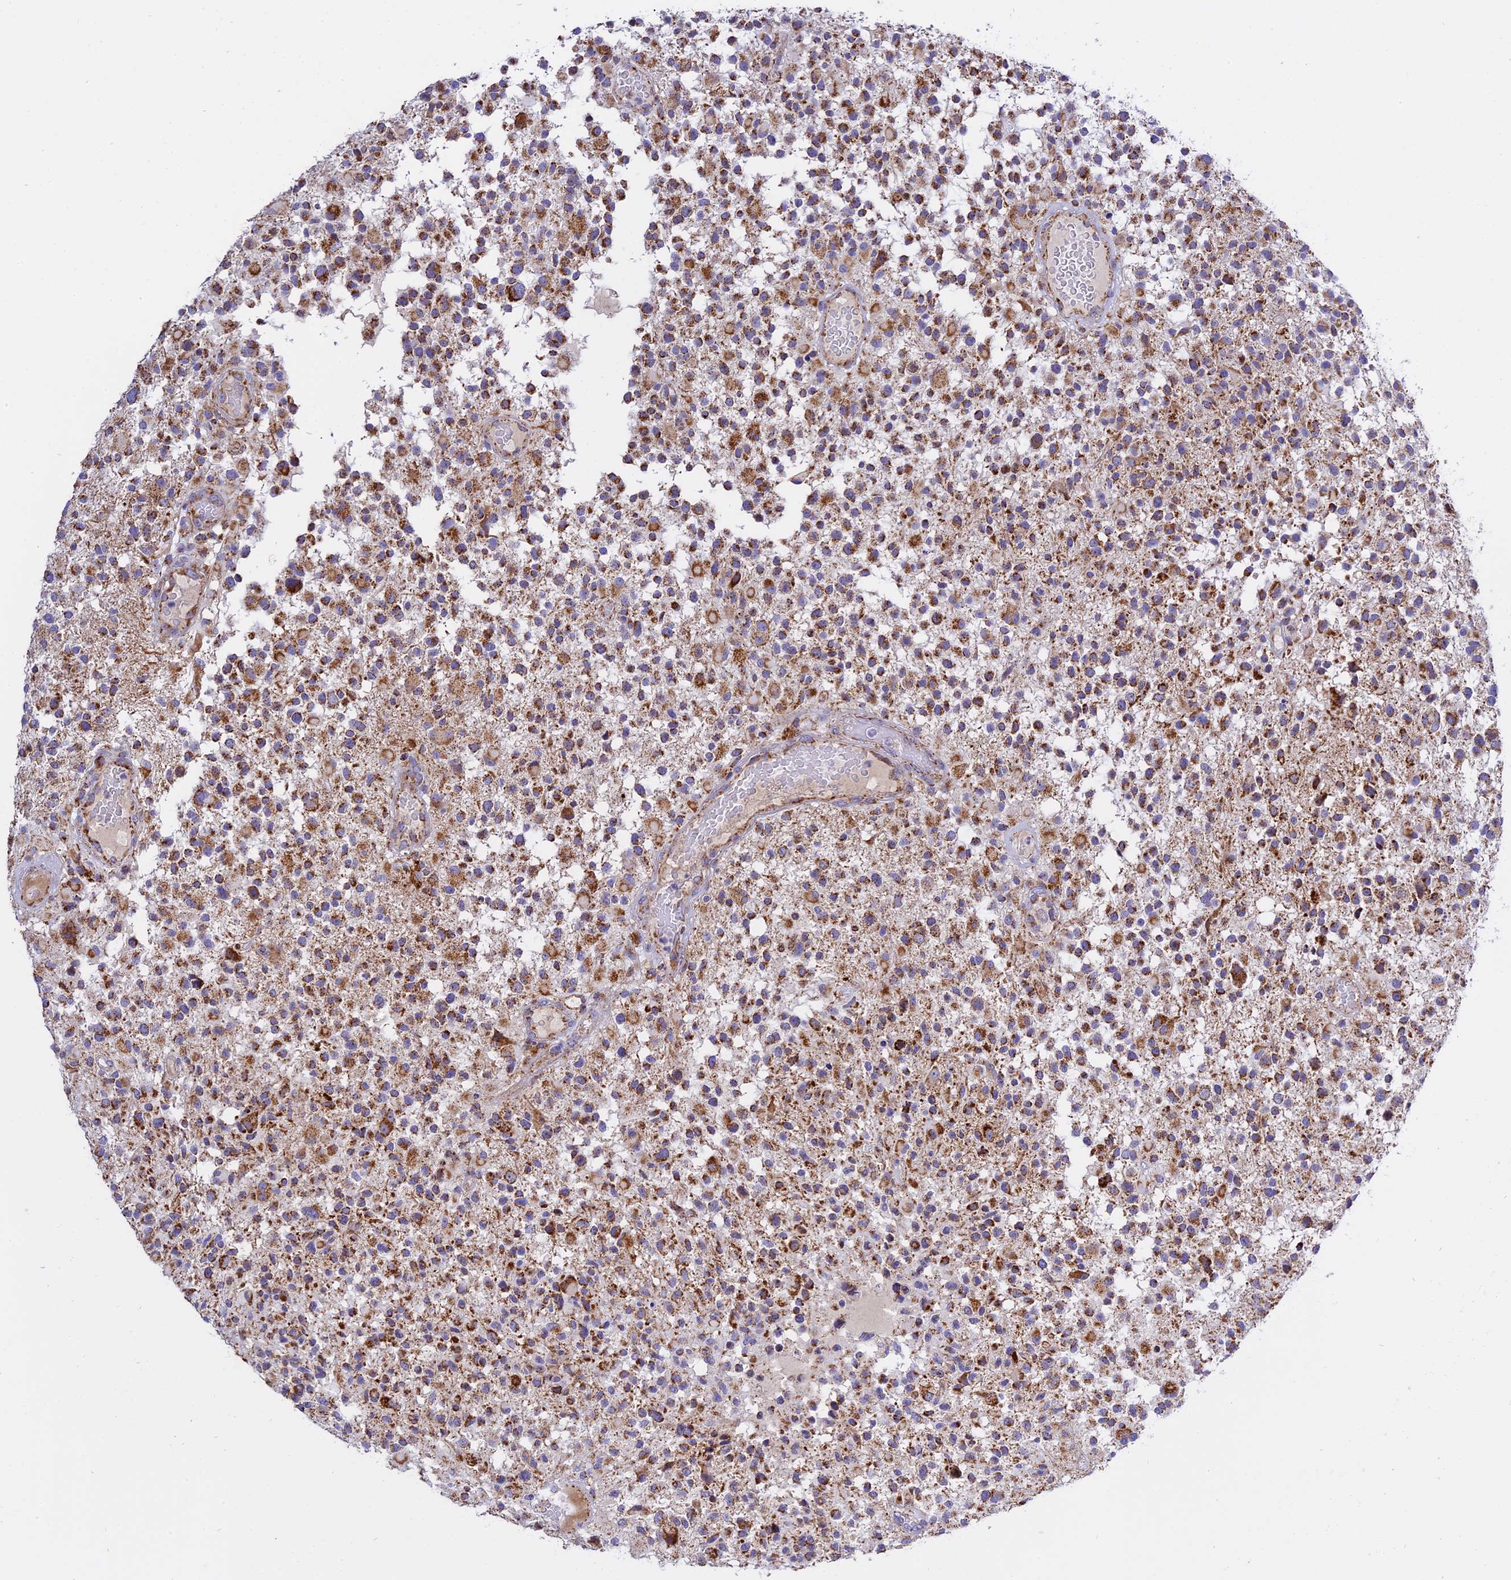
{"staining": {"intensity": "strong", "quantity": "25%-75%", "location": "cytoplasmic/membranous"}, "tissue": "glioma", "cell_type": "Tumor cells", "image_type": "cancer", "snomed": [{"axis": "morphology", "description": "Glioma, malignant, High grade"}, {"axis": "morphology", "description": "Glioblastoma, NOS"}, {"axis": "topography", "description": "Brain"}], "caption": "Protein staining by immunohistochemistry (IHC) demonstrates strong cytoplasmic/membranous staining in about 25%-75% of tumor cells in malignant high-grade glioma.", "gene": "MRPS34", "patient": {"sex": "male", "age": 60}}